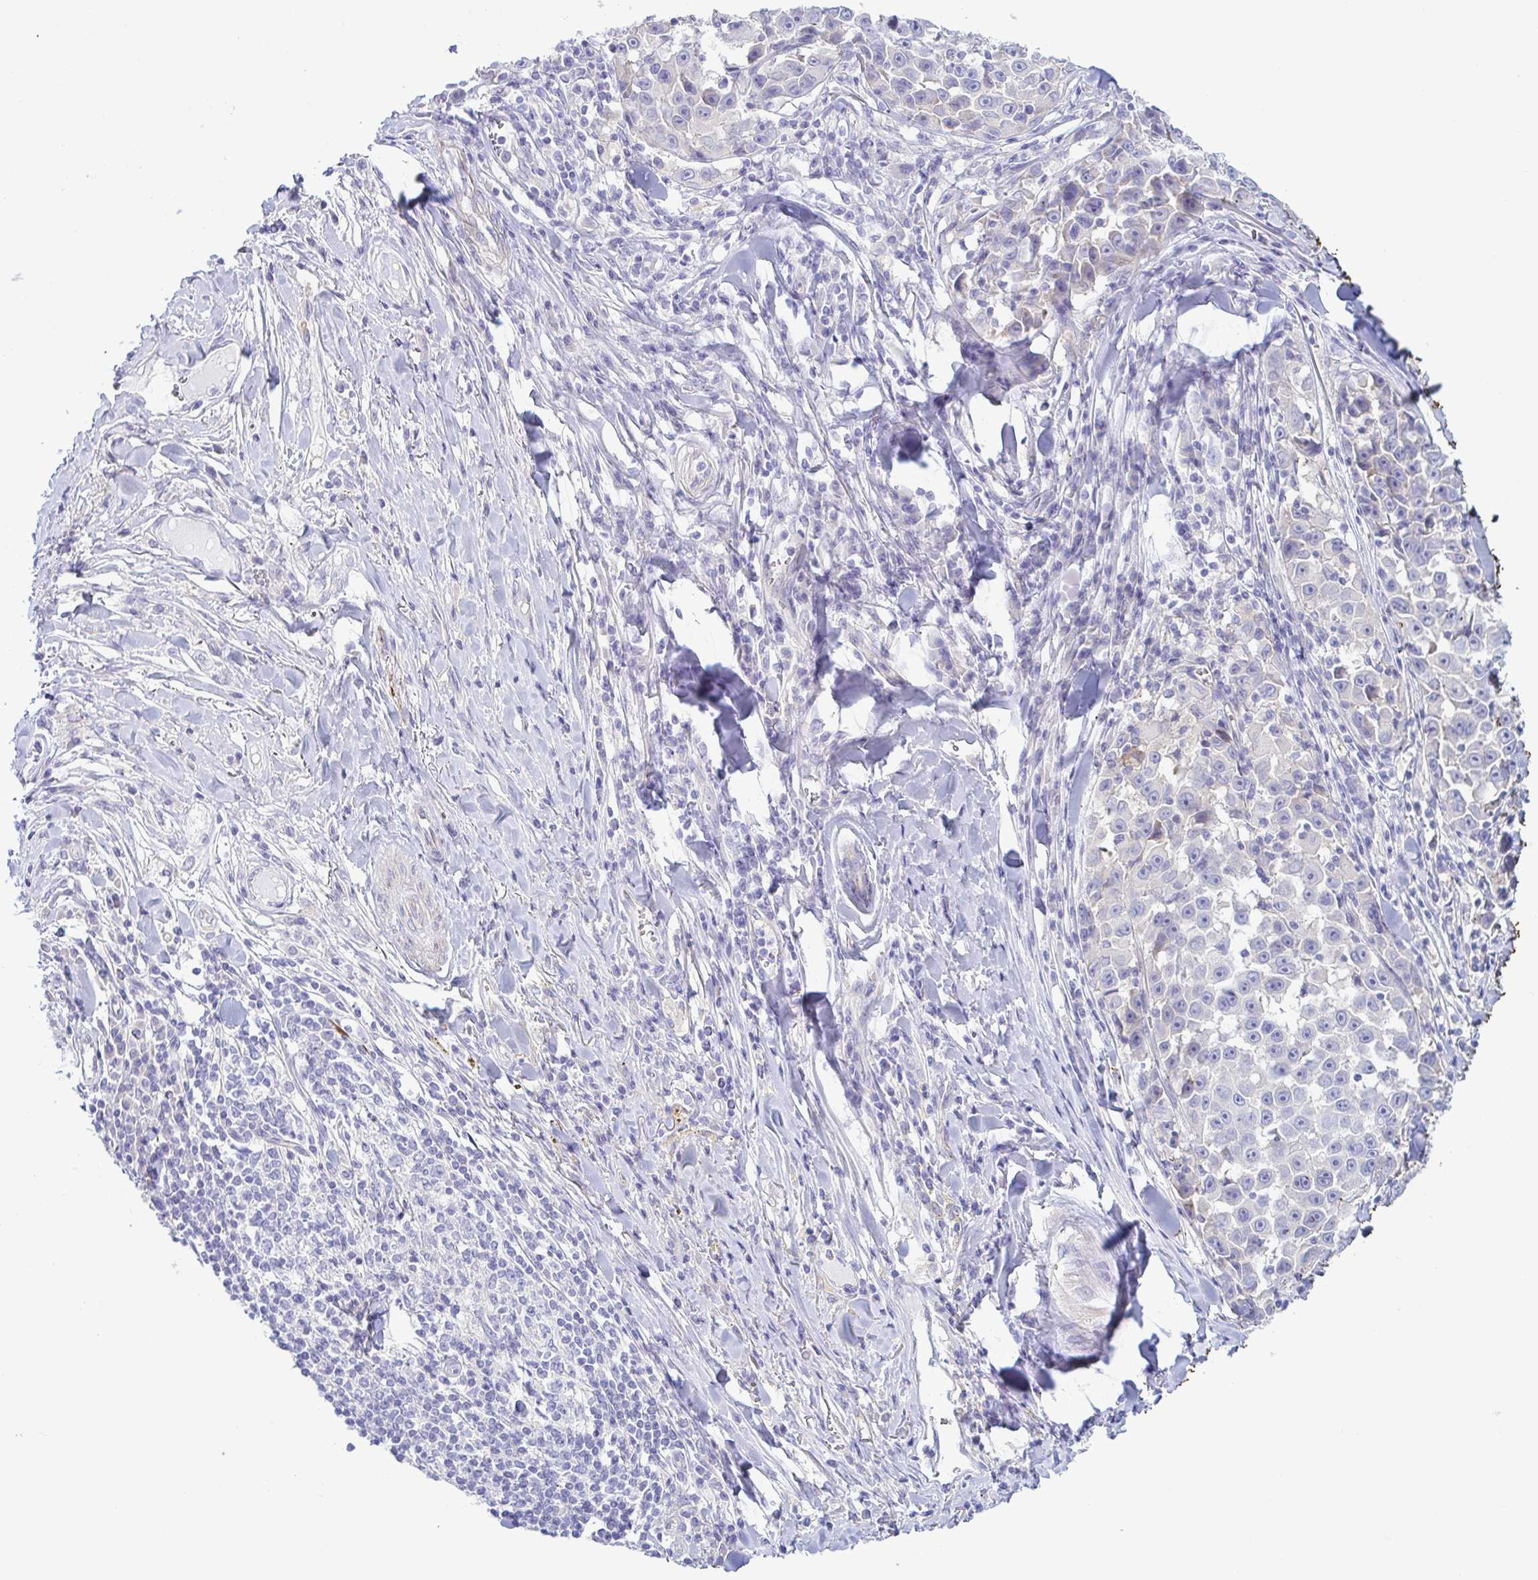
{"staining": {"intensity": "negative", "quantity": "none", "location": "none"}, "tissue": "melanoma", "cell_type": "Tumor cells", "image_type": "cancer", "snomed": [{"axis": "morphology", "description": "Malignant melanoma, NOS"}, {"axis": "topography", "description": "Skin"}], "caption": "Immunohistochemistry (IHC) photomicrograph of human melanoma stained for a protein (brown), which reveals no positivity in tumor cells. Nuclei are stained in blue.", "gene": "TNNI2", "patient": {"sex": "female", "age": 66}}